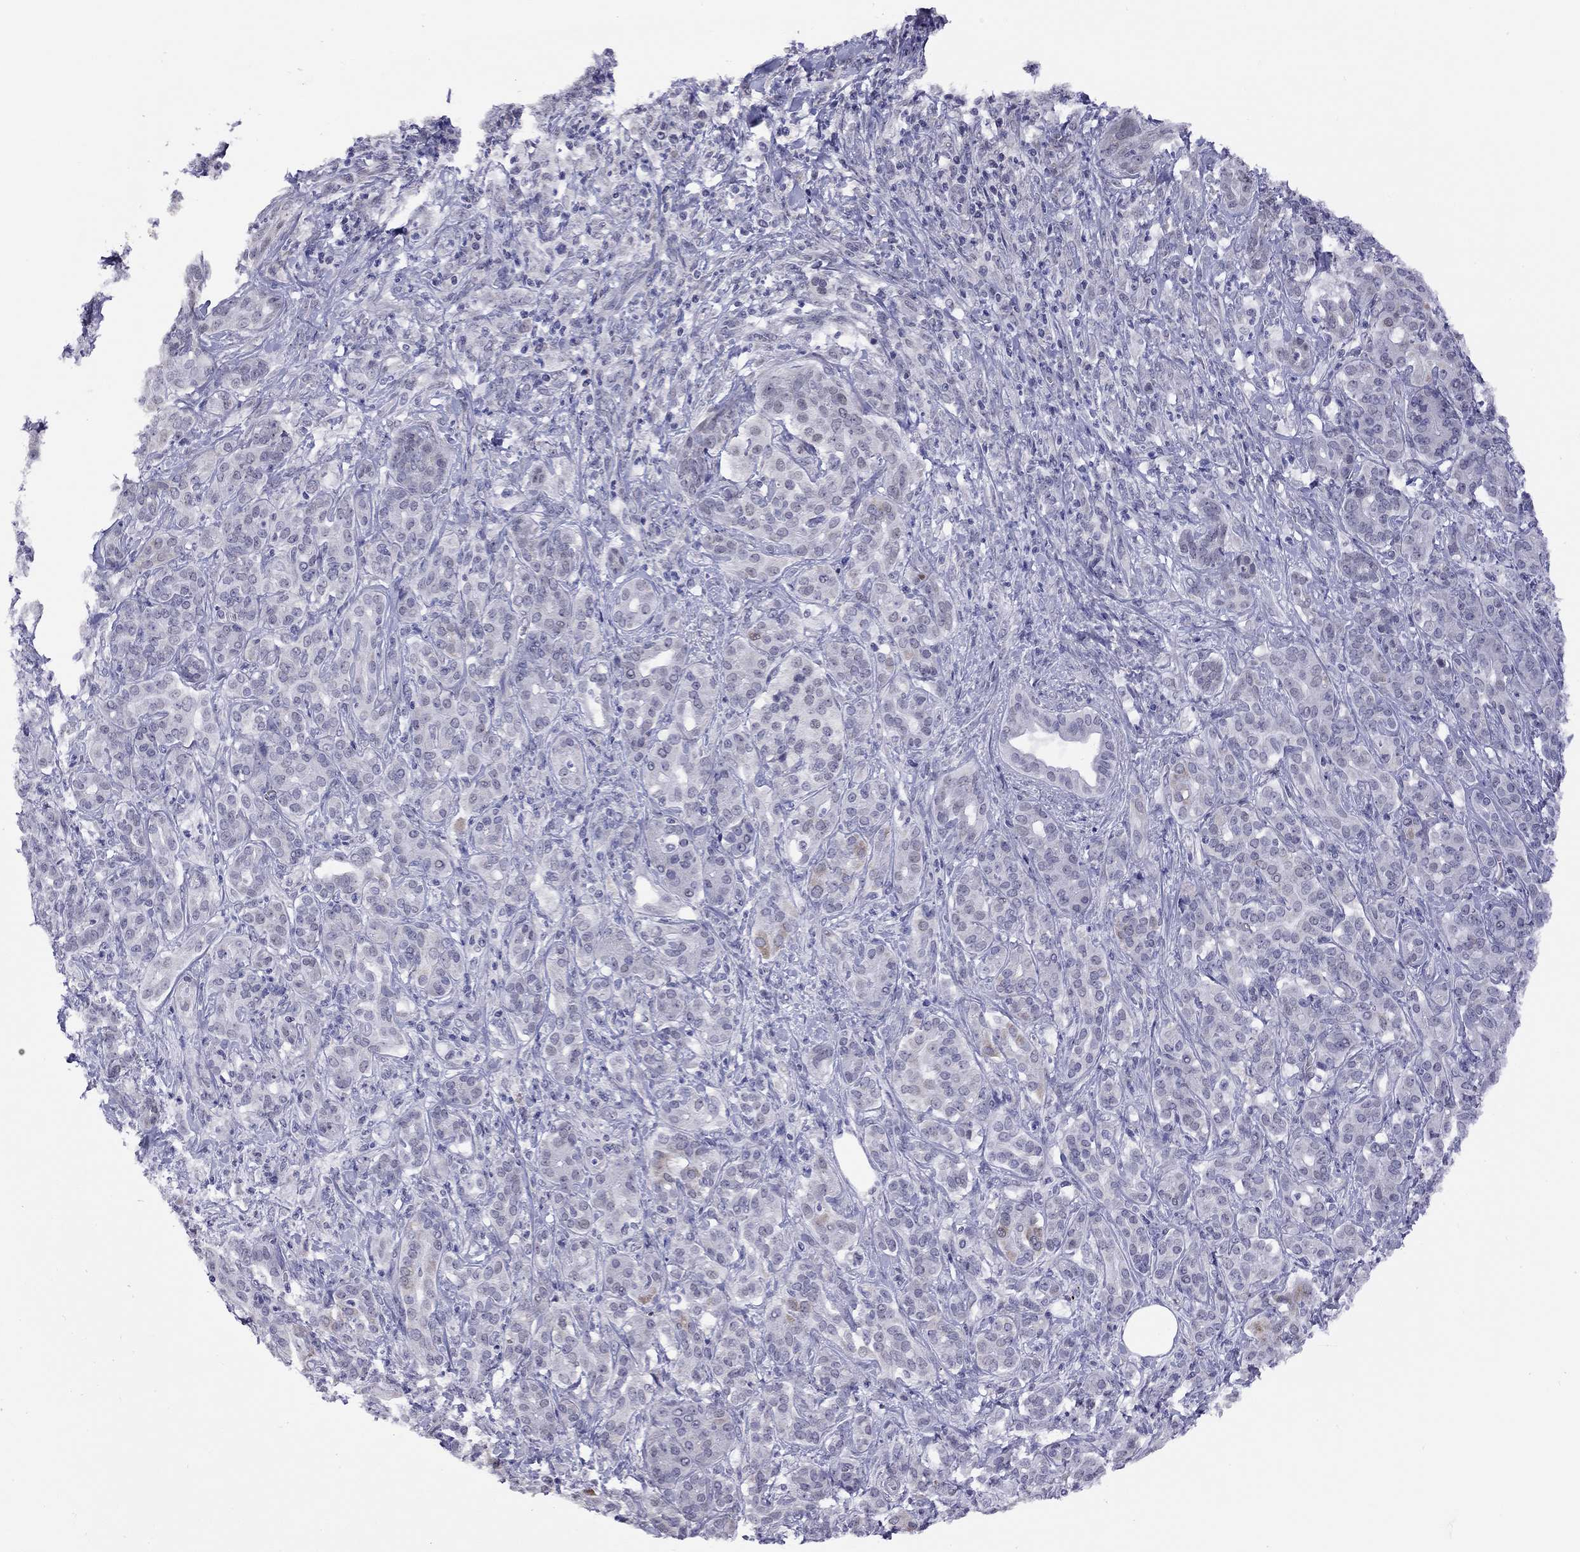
{"staining": {"intensity": "negative", "quantity": "none", "location": "none"}, "tissue": "pancreatic cancer", "cell_type": "Tumor cells", "image_type": "cancer", "snomed": [{"axis": "morphology", "description": "Normal tissue, NOS"}, {"axis": "morphology", "description": "Inflammation, NOS"}, {"axis": "morphology", "description": "Adenocarcinoma, NOS"}, {"axis": "topography", "description": "Pancreas"}], "caption": "A high-resolution image shows immunohistochemistry (IHC) staining of adenocarcinoma (pancreatic), which displays no significant positivity in tumor cells.", "gene": "HES5", "patient": {"sex": "male", "age": 57}}